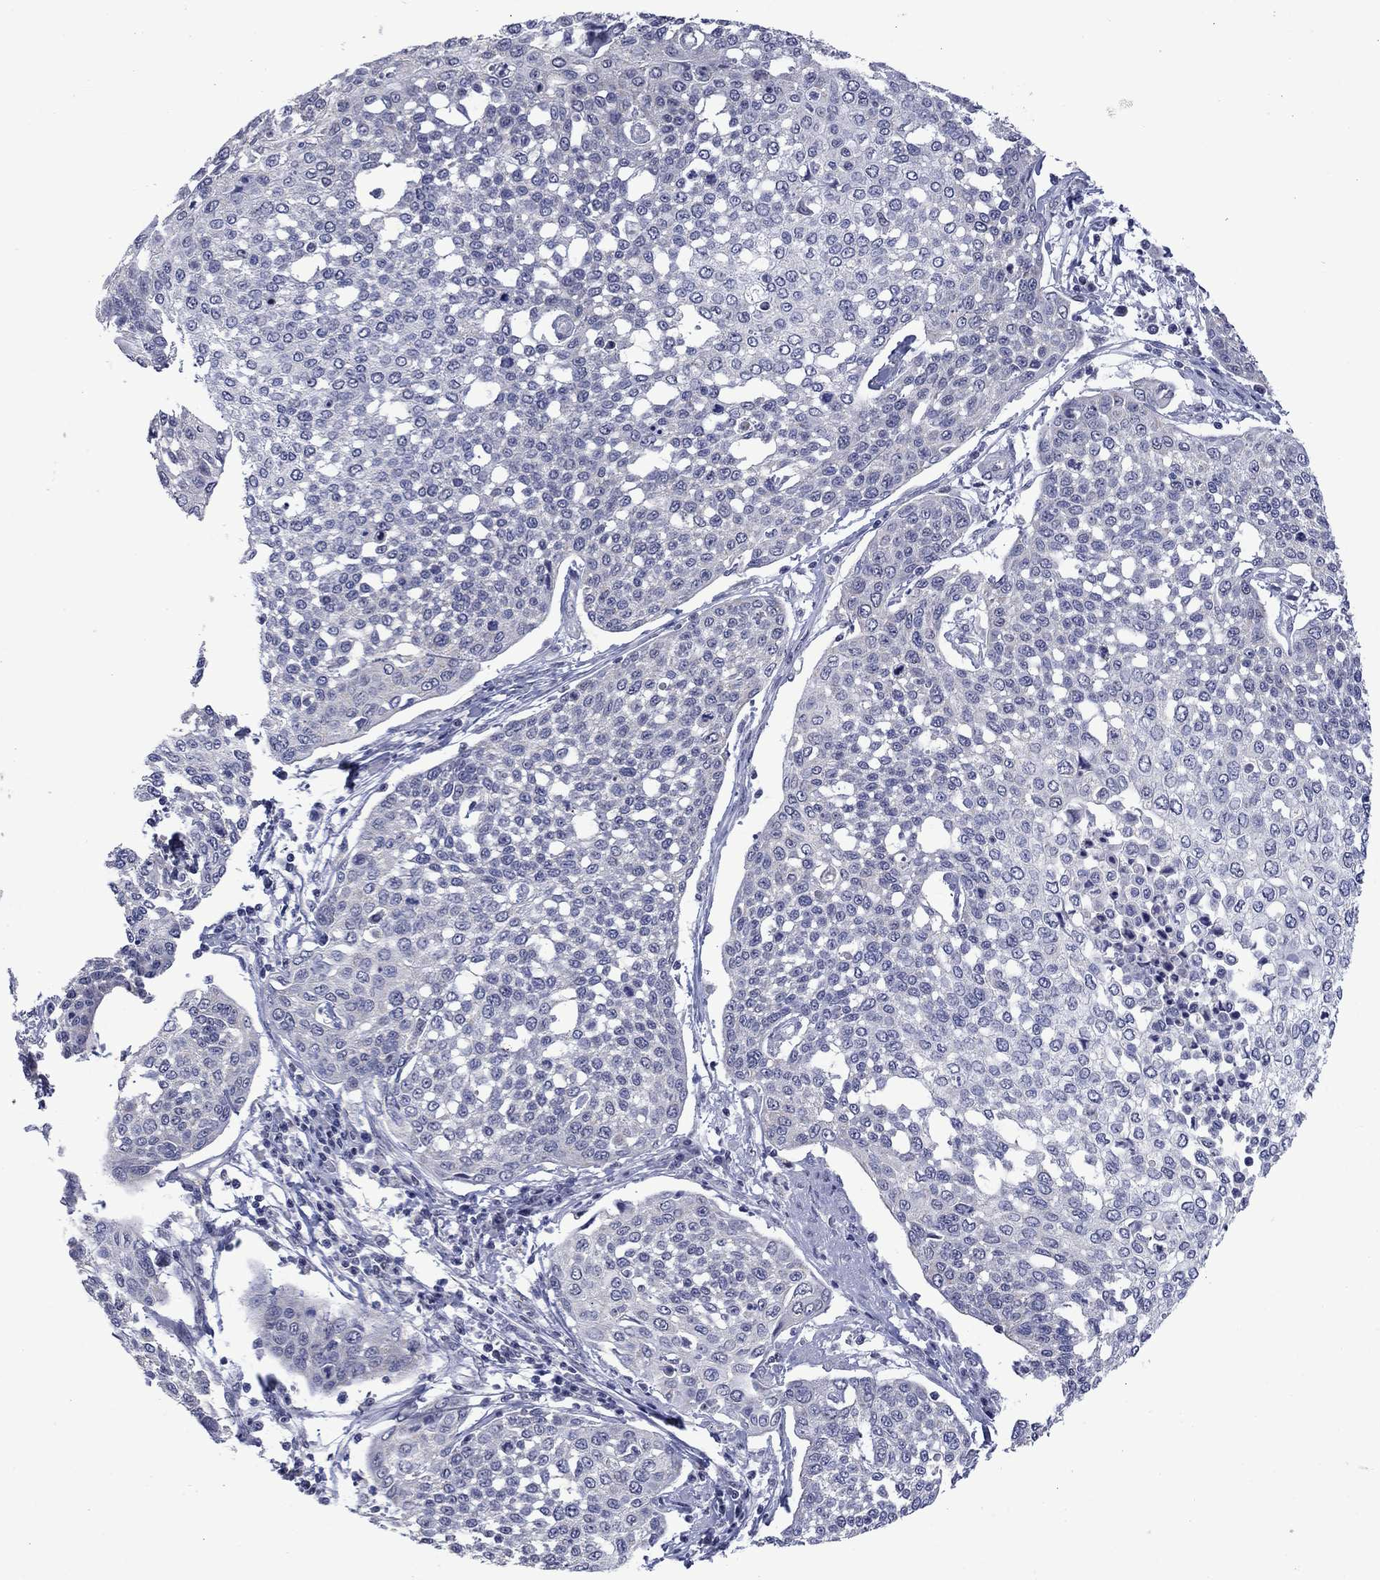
{"staining": {"intensity": "negative", "quantity": "none", "location": "none"}, "tissue": "cervical cancer", "cell_type": "Tumor cells", "image_type": "cancer", "snomed": [{"axis": "morphology", "description": "Squamous cell carcinoma, NOS"}, {"axis": "topography", "description": "Cervix"}], "caption": "This is an immunohistochemistry (IHC) histopathology image of human cervical cancer (squamous cell carcinoma). There is no expression in tumor cells.", "gene": "KCNJ16", "patient": {"sex": "female", "age": 34}}